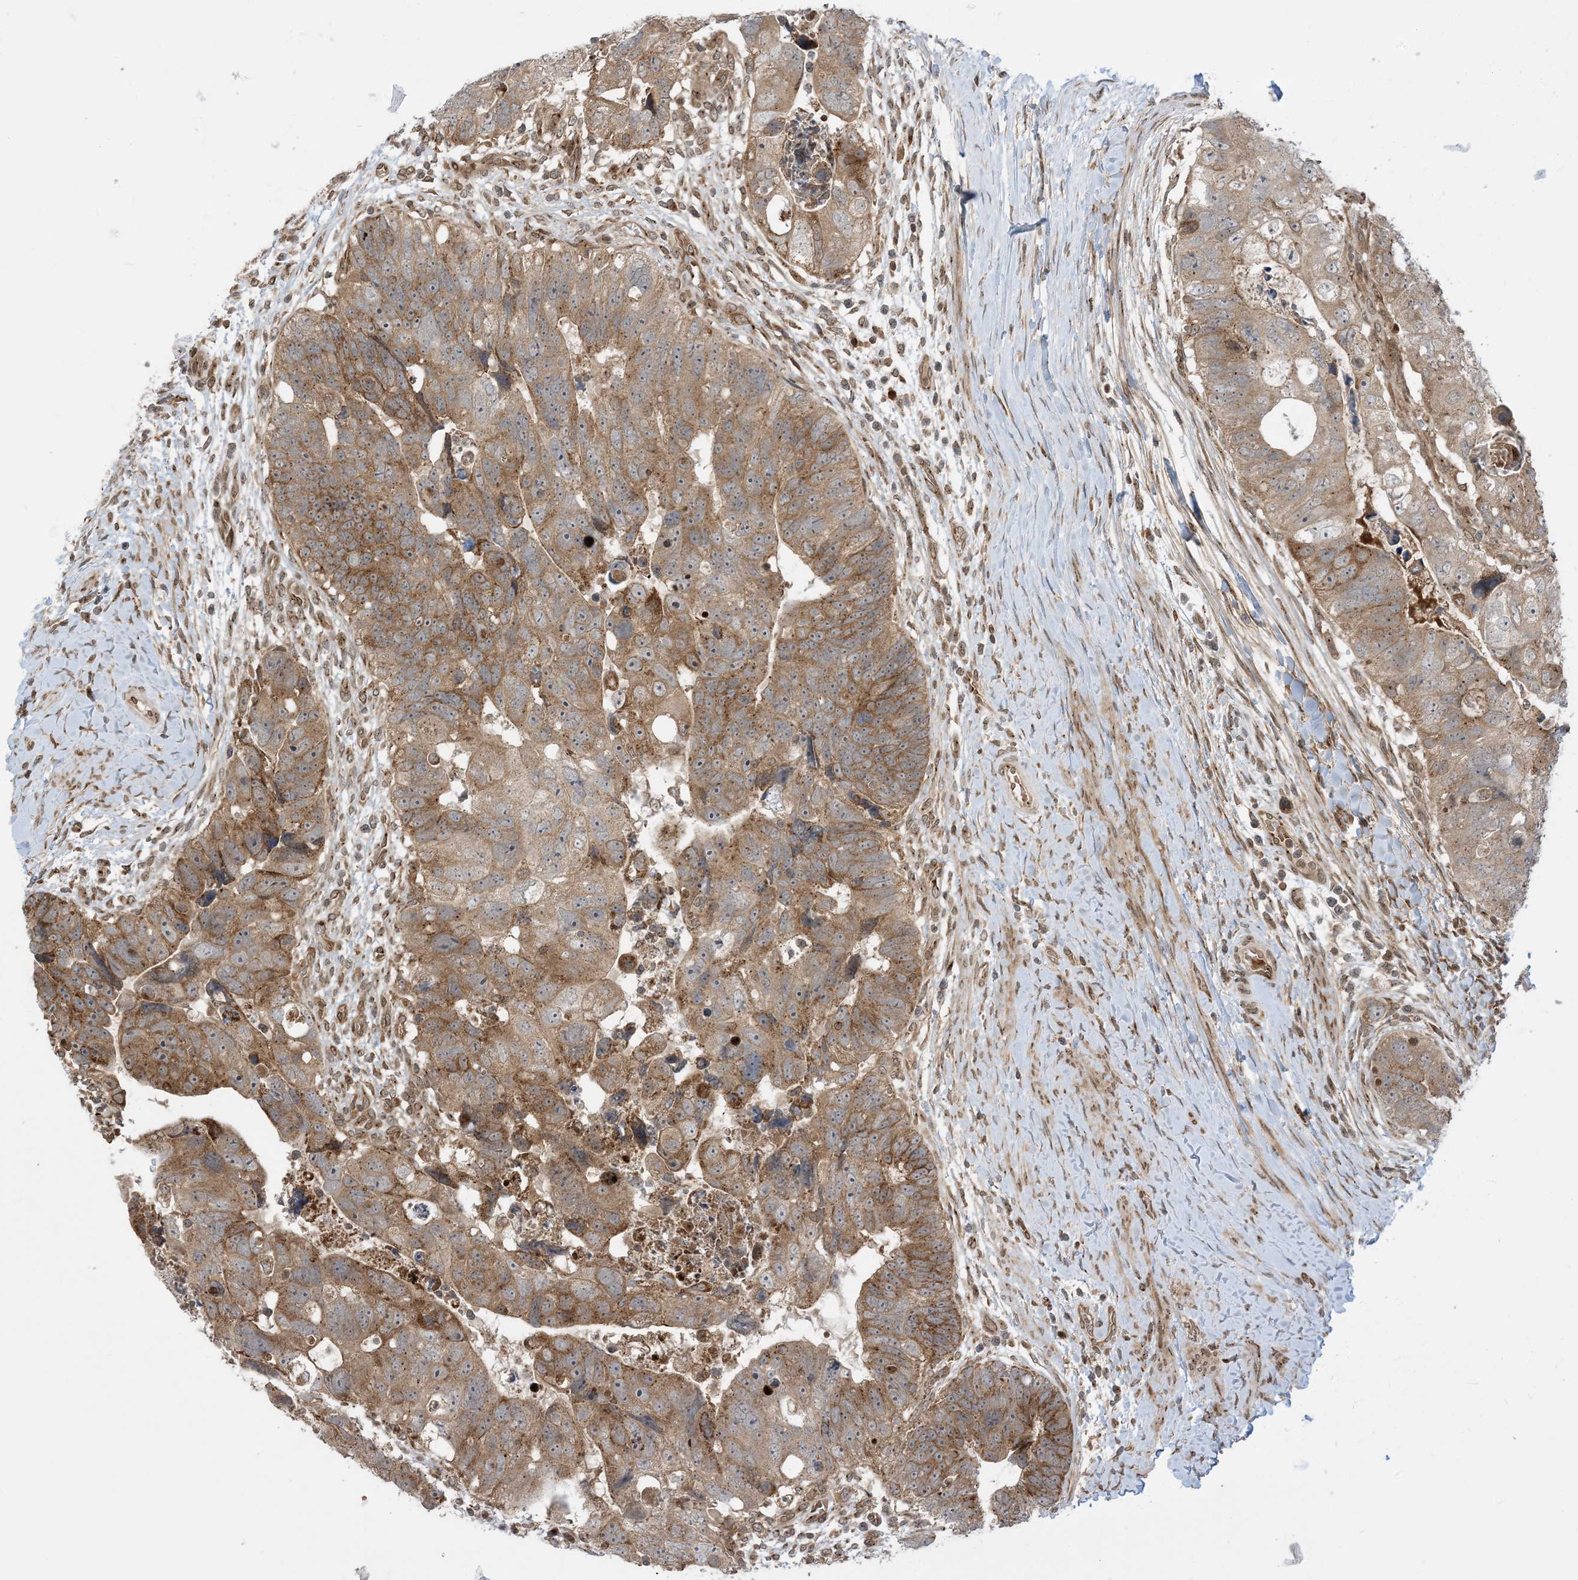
{"staining": {"intensity": "moderate", "quantity": ">75%", "location": "cytoplasmic/membranous"}, "tissue": "colorectal cancer", "cell_type": "Tumor cells", "image_type": "cancer", "snomed": [{"axis": "morphology", "description": "Adenocarcinoma, NOS"}, {"axis": "topography", "description": "Rectum"}], "caption": "Colorectal cancer was stained to show a protein in brown. There is medium levels of moderate cytoplasmic/membranous positivity in approximately >75% of tumor cells.", "gene": "CASP4", "patient": {"sex": "male", "age": 59}}